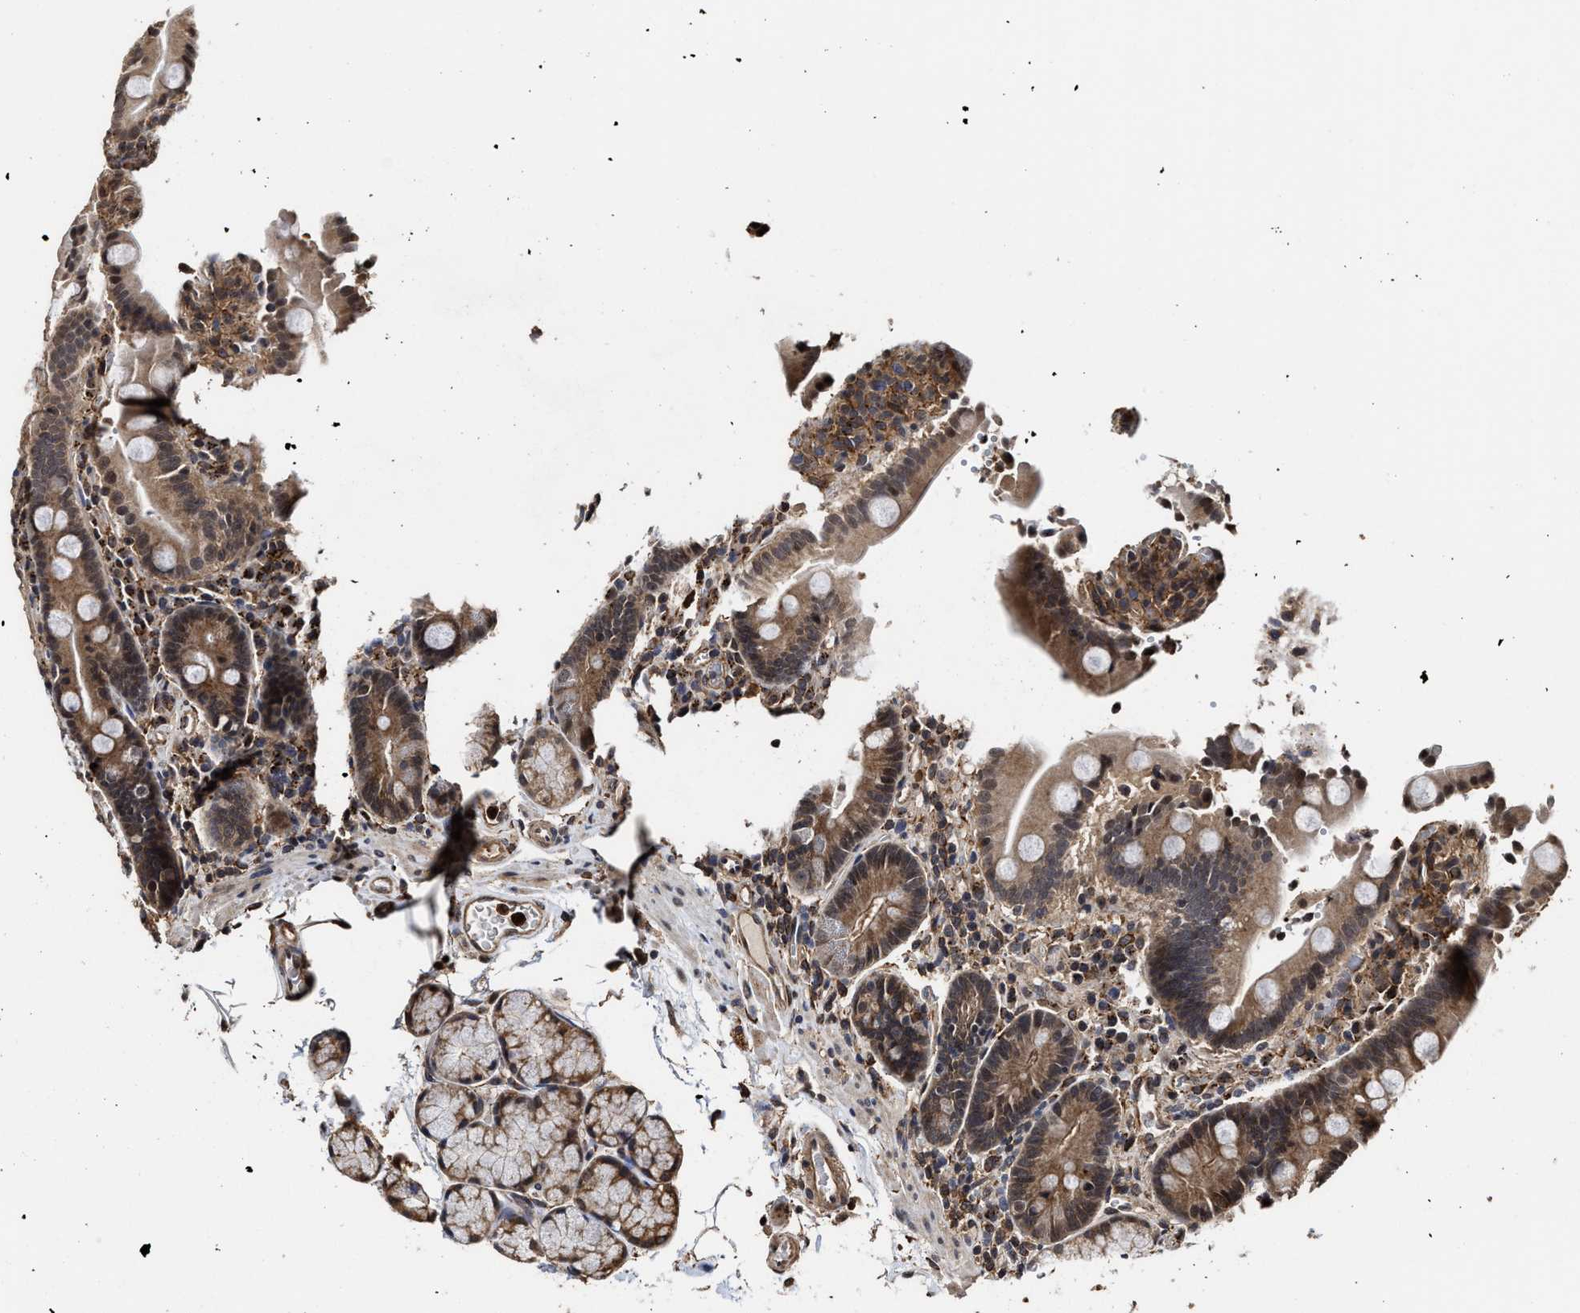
{"staining": {"intensity": "moderate", "quantity": ">75%", "location": "cytoplasmic/membranous"}, "tissue": "duodenum", "cell_type": "Glandular cells", "image_type": "normal", "snomed": [{"axis": "morphology", "description": "Normal tissue, NOS"}, {"axis": "topography", "description": "Small intestine, NOS"}], "caption": "Immunohistochemical staining of benign duodenum exhibits moderate cytoplasmic/membranous protein expression in approximately >75% of glandular cells.", "gene": "SEPTIN2", "patient": {"sex": "female", "age": 71}}